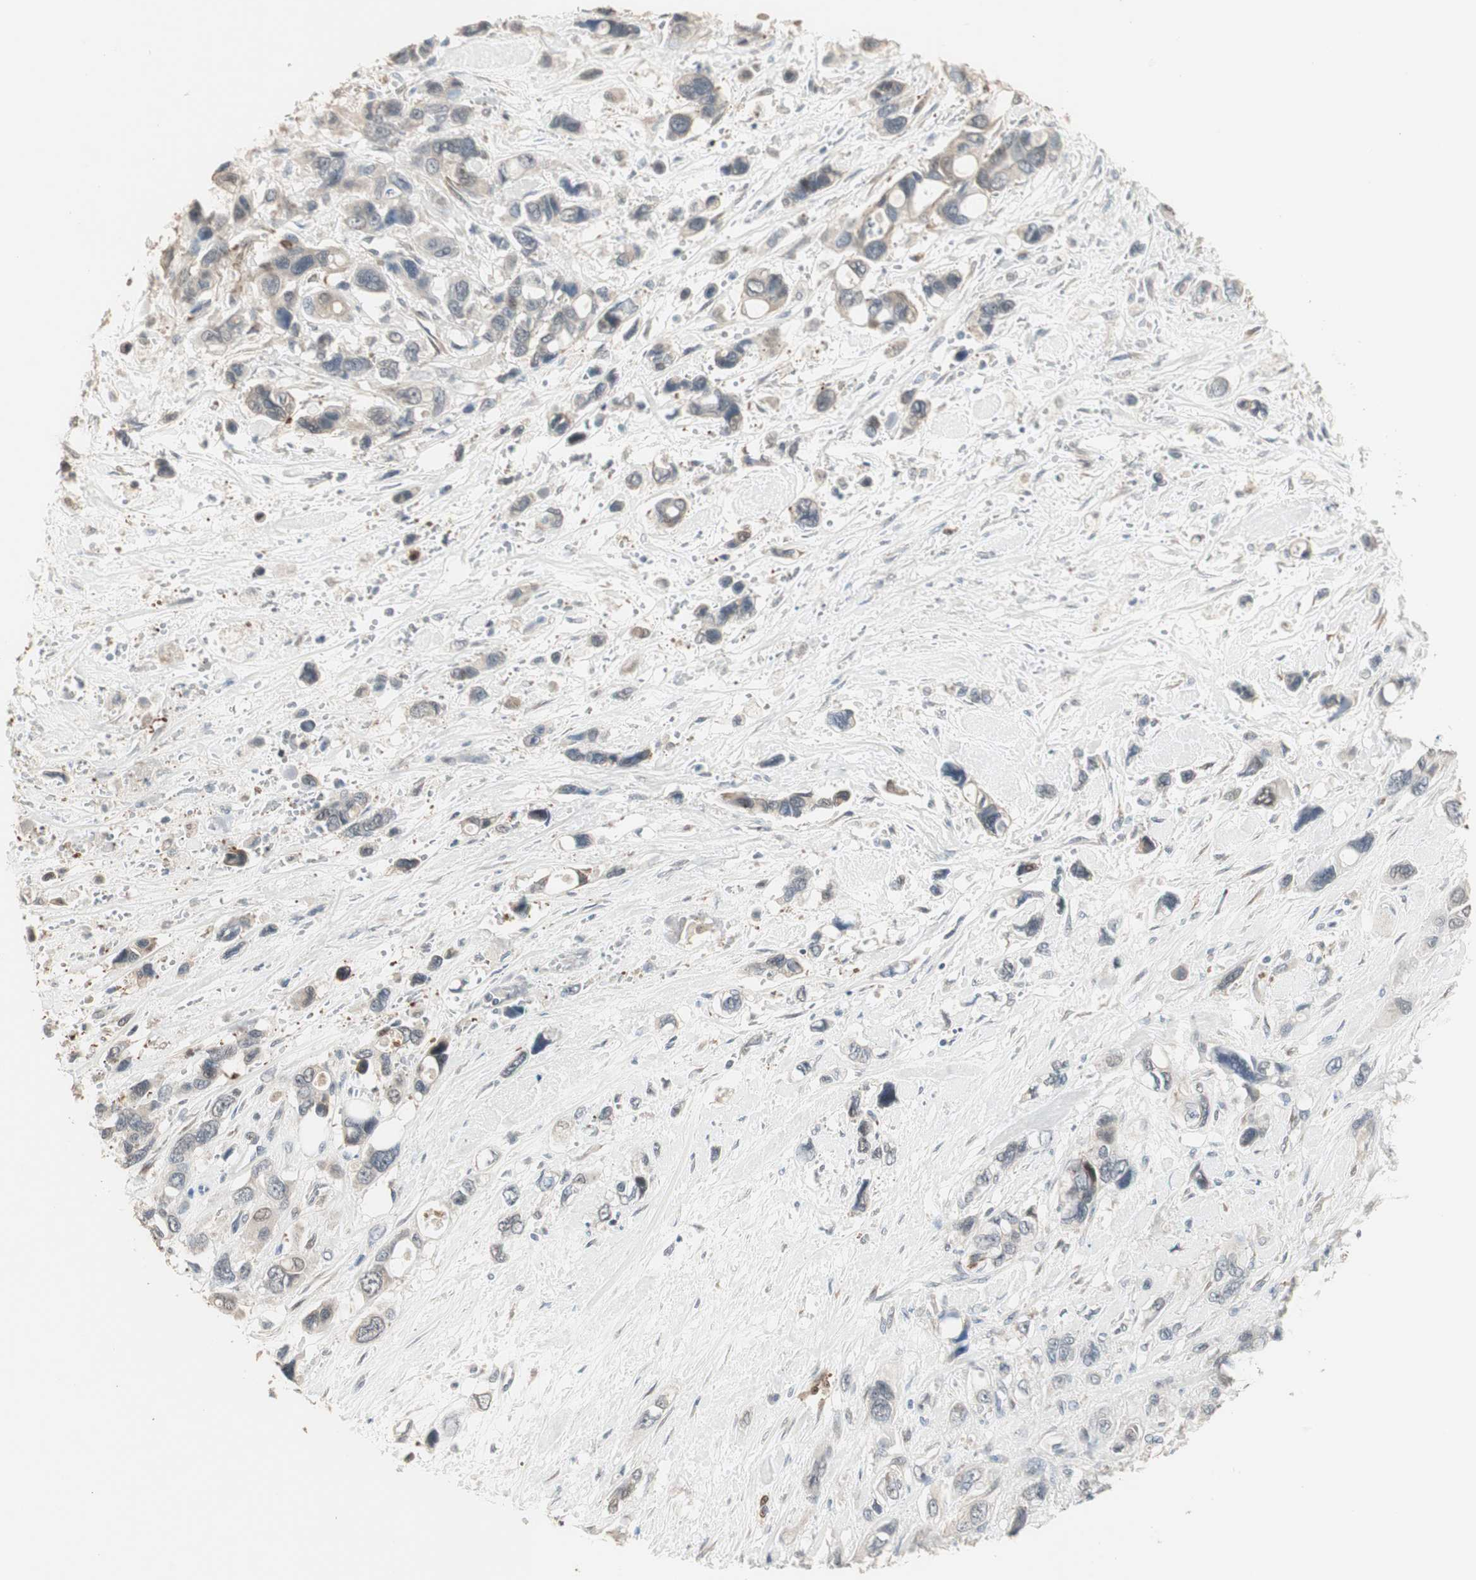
{"staining": {"intensity": "weak", "quantity": "25%-75%", "location": "cytoplasmic/membranous"}, "tissue": "pancreatic cancer", "cell_type": "Tumor cells", "image_type": "cancer", "snomed": [{"axis": "morphology", "description": "Adenocarcinoma, NOS"}, {"axis": "topography", "description": "Pancreas"}], "caption": "High-power microscopy captured an immunohistochemistry (IHC) histopathology image of pancreatic cancer (adenocarcinoma), revealing weak cytoplasmic/membranous expression in about 25%-75% of tumor cells.", "gene": "PDZK1", "patient": {"sex": "male", "age": 46}}